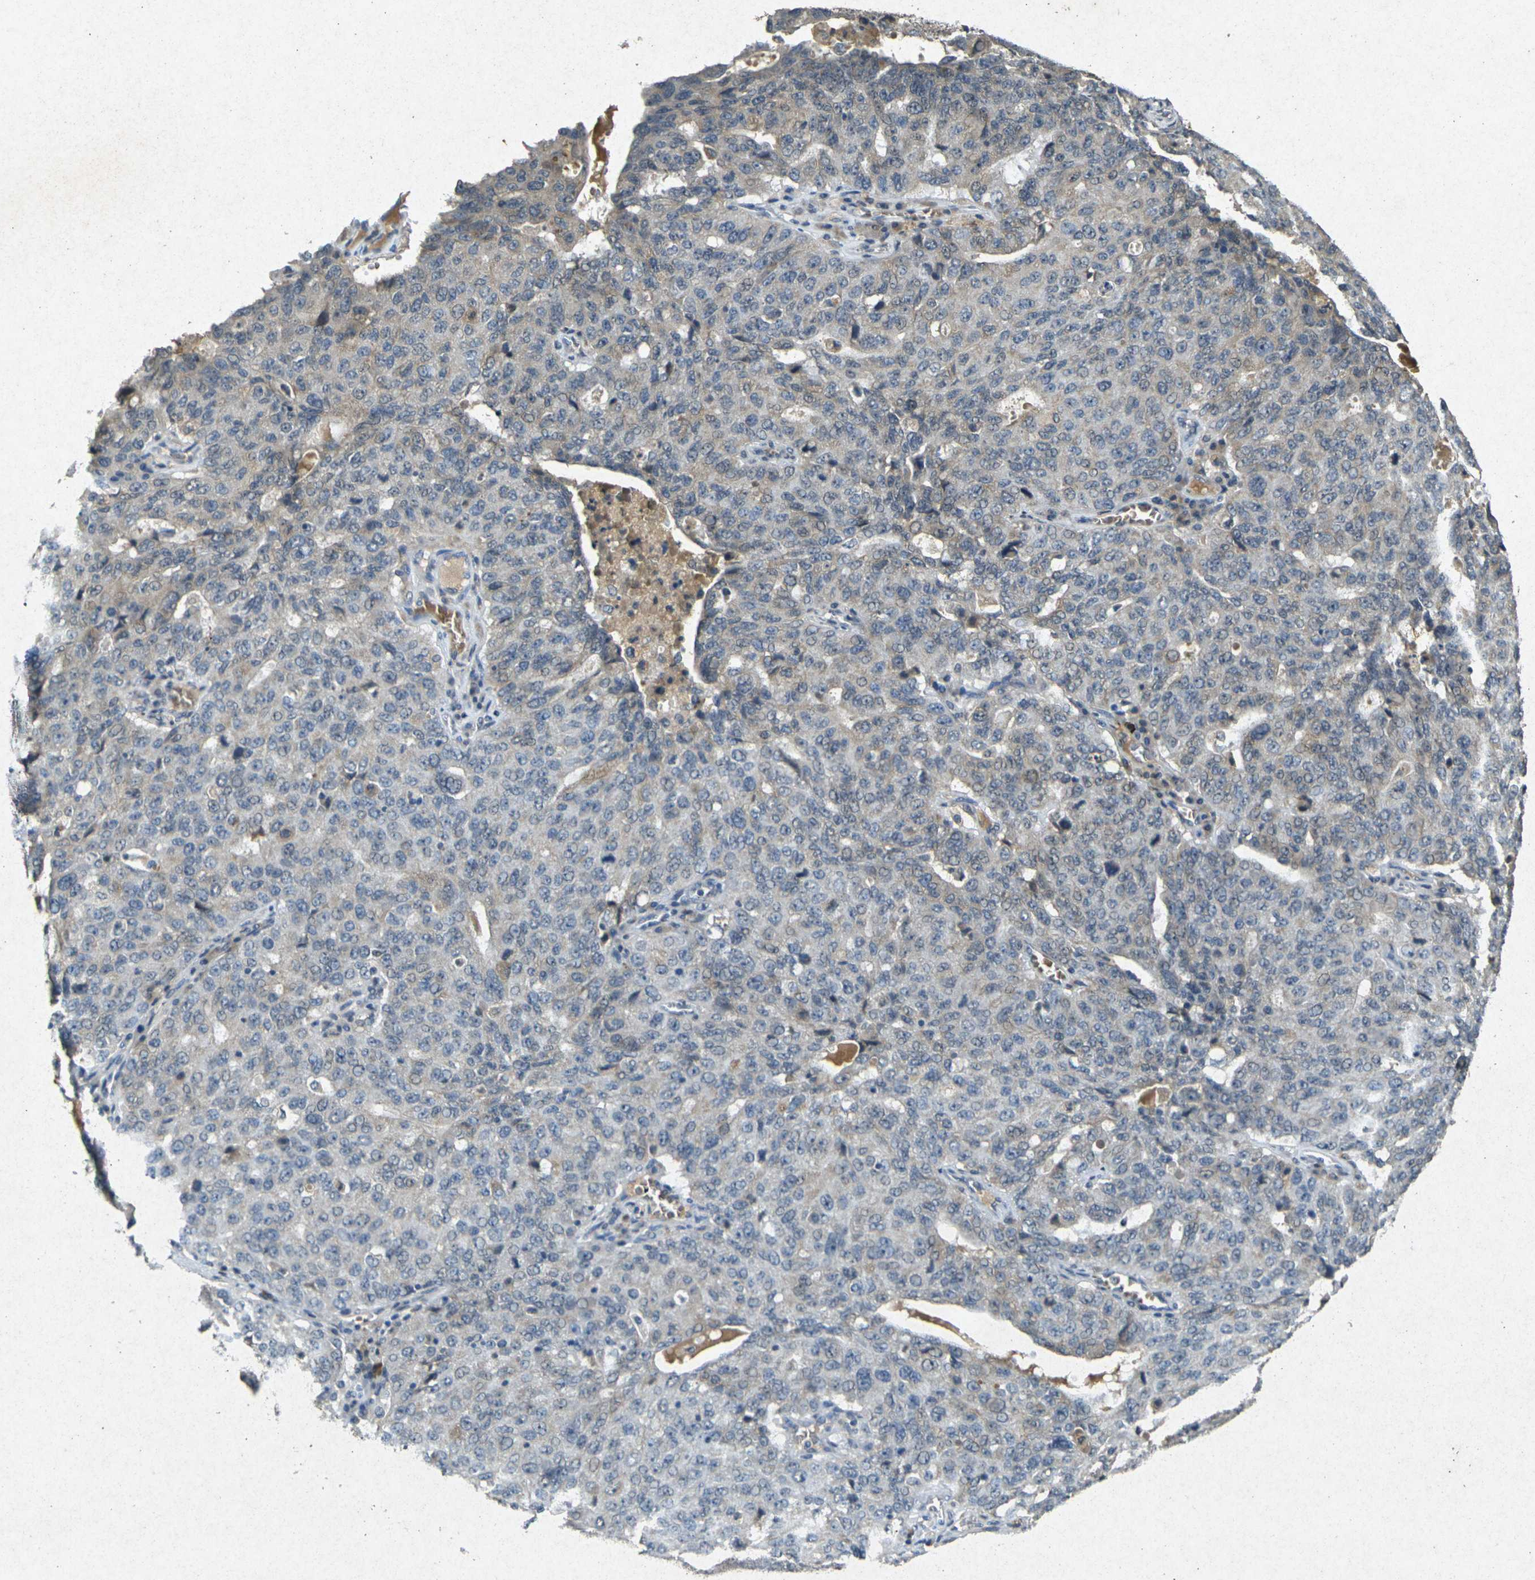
{"staining": {"intensity": "weak", "quantity": "<25%", "location": "cytoplasmic/membranous"}, "tissue": "ovarian cancer", "cell_type": "Tumor cells", "image_type": "cancer", "snomed": [{"axis": "morphology", "description": "Carcinoma, endometroid"}, {"axis": "topography", "description": "Ovary"}], "caption": "Tumor cells are negative for brown protein staining in ovarian cancer.", "gene": "RGMA", "patient": {"sex": "female", "age": 62}}